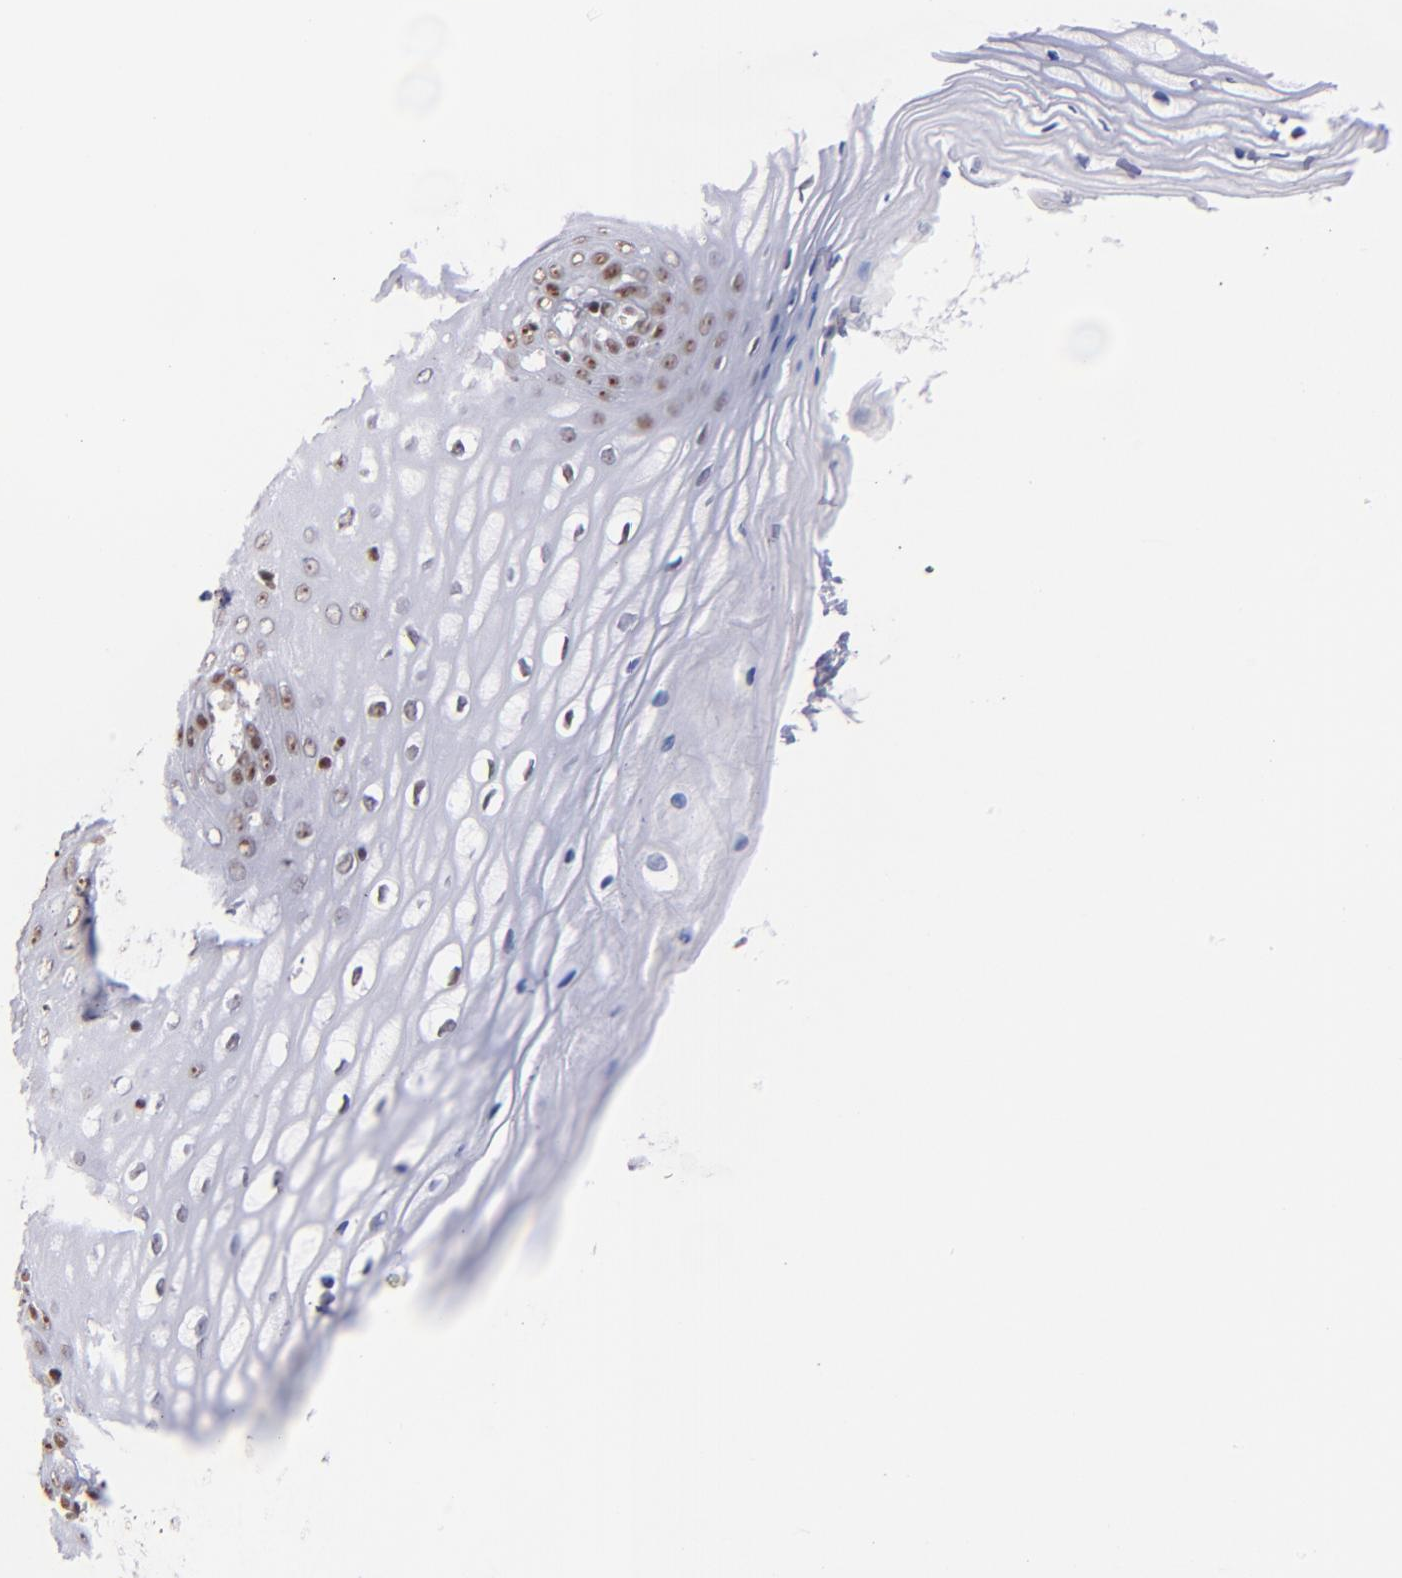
{"staining": {"intensity": "moderate", "quantity": "<25%", "location": "nuclear"}, "tissue": "vagina", "cell_type": "Squamous epithelial cells", "image_type": "normal", "snomed": [{"axis": "morphology", "description": "Normal tissue, NOS"}, {"axis": "topography", "description": "Vagina"}], "caption": "Moderate nuclear positivity is present in approximately <25% of squamous epithelial cells in benign vagina.", "gene": "IFI16", "patient": {"sex": "female", "age": 55}}